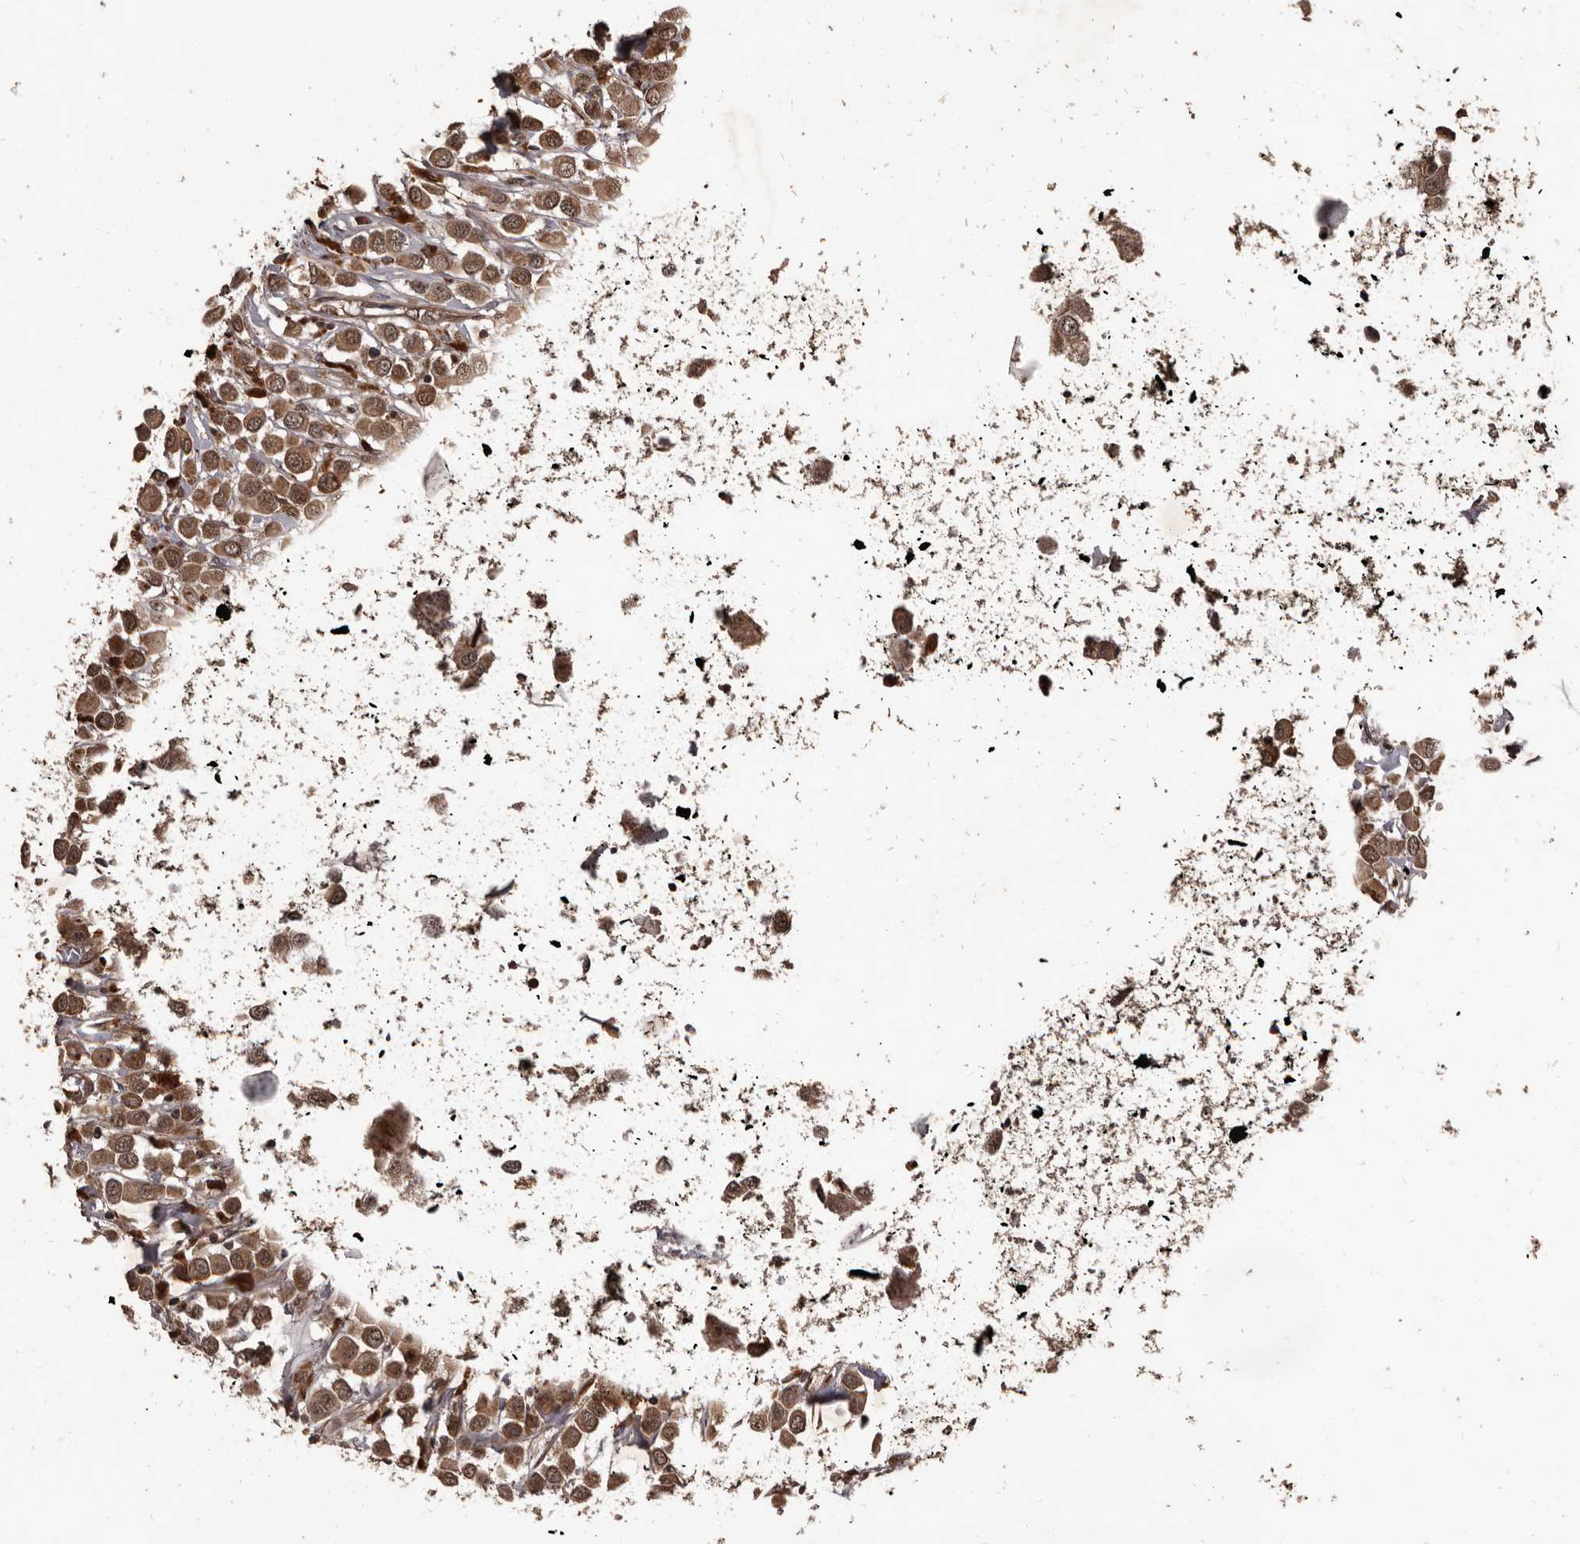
{"staining": {"intensity": "moderate", "quantity": ">75%", "location": "cytoplasmic/membranous,nuclear"}, "tissue": "breast cancer", "cell_type": "Tumor cells", "image_type": "cancer", "snomed": [{"axis": "morphology", "description": "Duct carcinoma"}, {"axis": "topography", "description": "Breast"}], "caption": "A photomicrograph of breast cancer stained for a protein demonstrates moderate cytoplasmic/membranous and nuclear brown staining in tumor cells. The staining was performed using DAB (3,3'-diaminobenzidine), with brown indicating positive protein expression. Nuclei are stained blue with hematoxylin.", "gene": "AHR", "patient": {"sex": "female", "age": 61}}